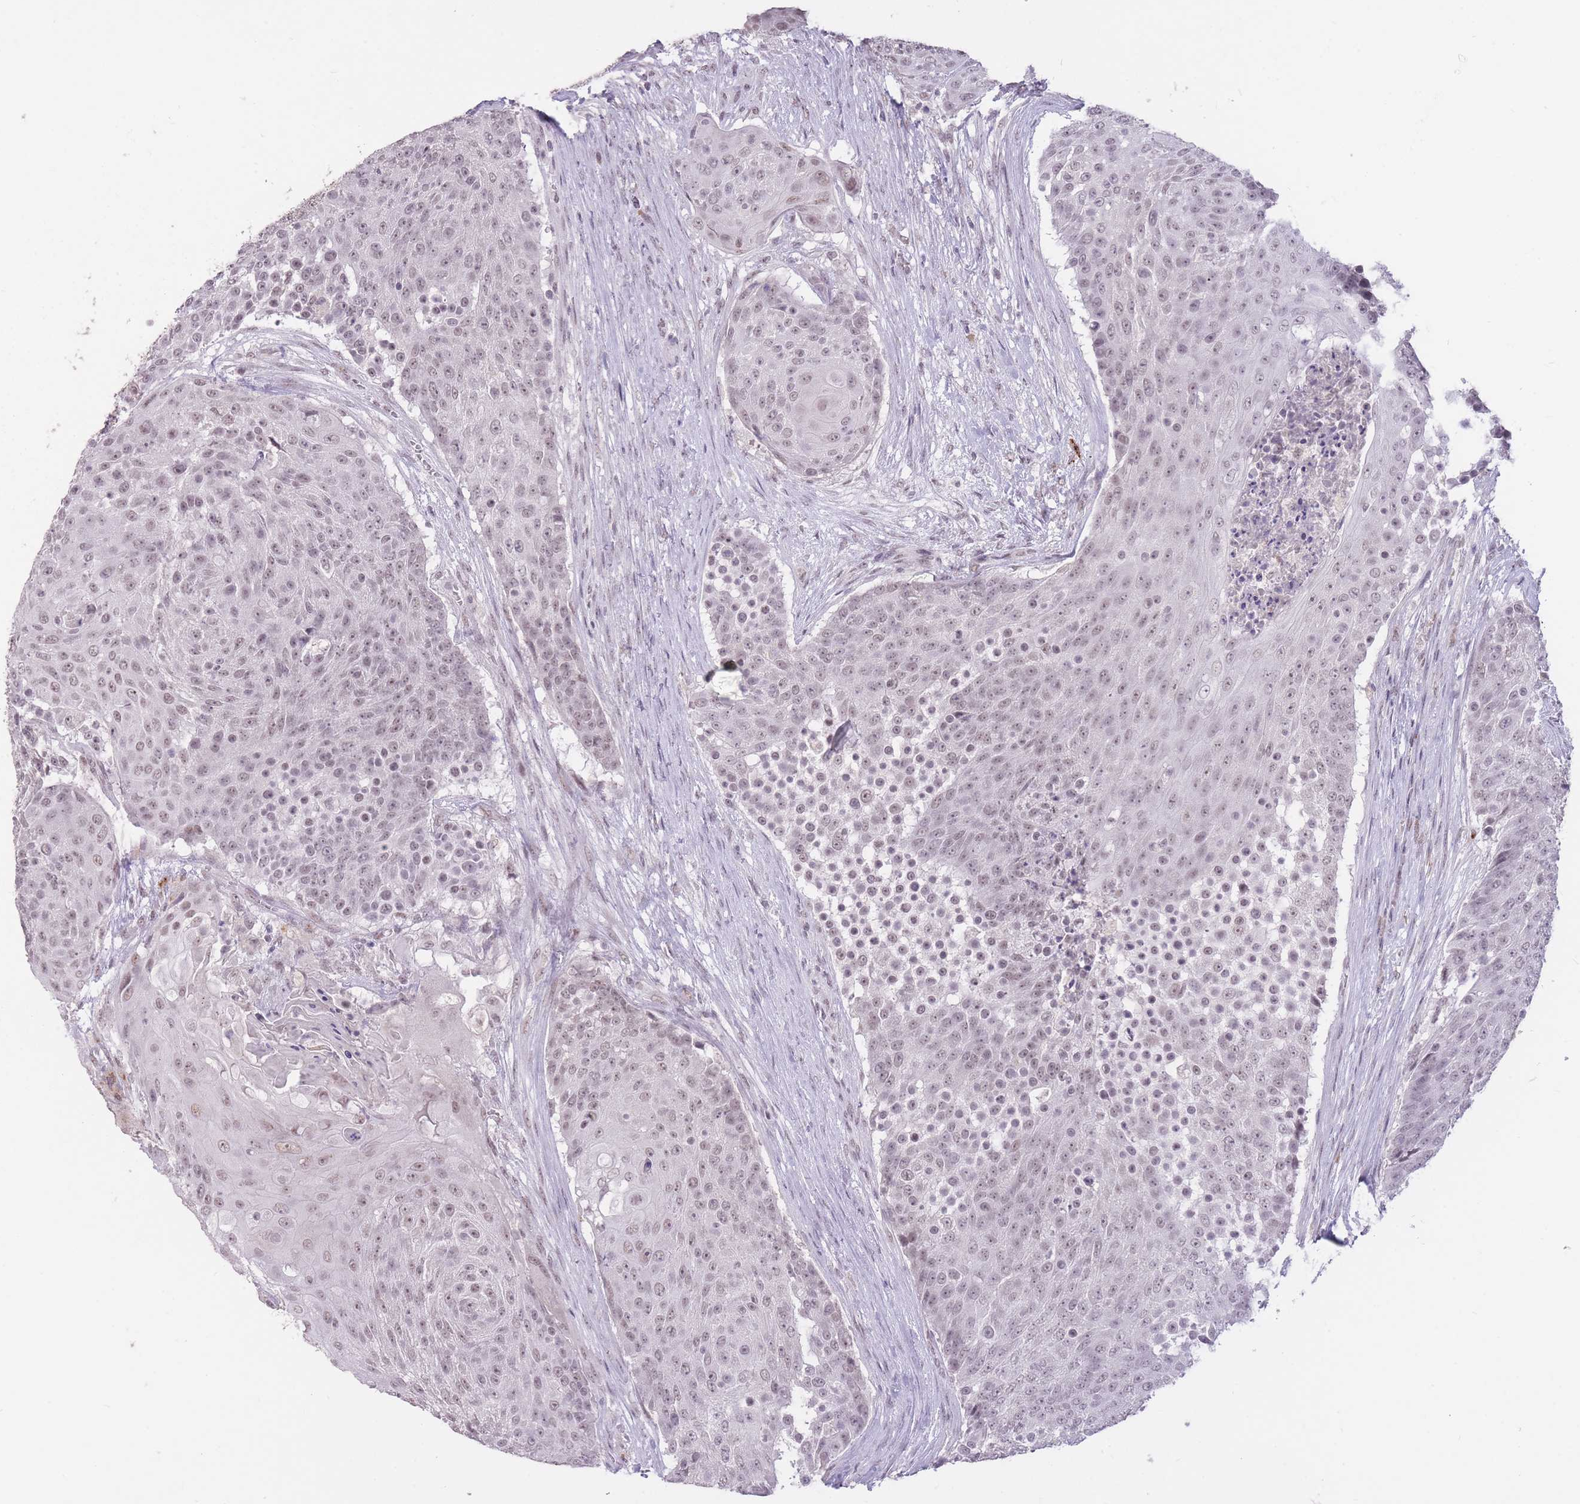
{"staining": {"intensity": "weak", "quantity": "25%-75%", "location": "nuclear"}, "tissue": "urothelial cancer", "cell_type": "Tumor cells", "image_type": "cancer", "snomed": [{"axis": "morphology", "description": "Urothelial carcinoma, High grade"}, {"axis": "topography", "description": "Urinary bladder"}], "caption": "Immunohistochemistry photomicrograph of neoplastic tissue: urothelial cancer stained using IHC displays low levels of weak protein expression localized specifically in the nuclear of tumor cells, appearing as a nuclear brown color.", "gene": "HNRNPUL1", "patient": {"sex": "female", "age": 63}}